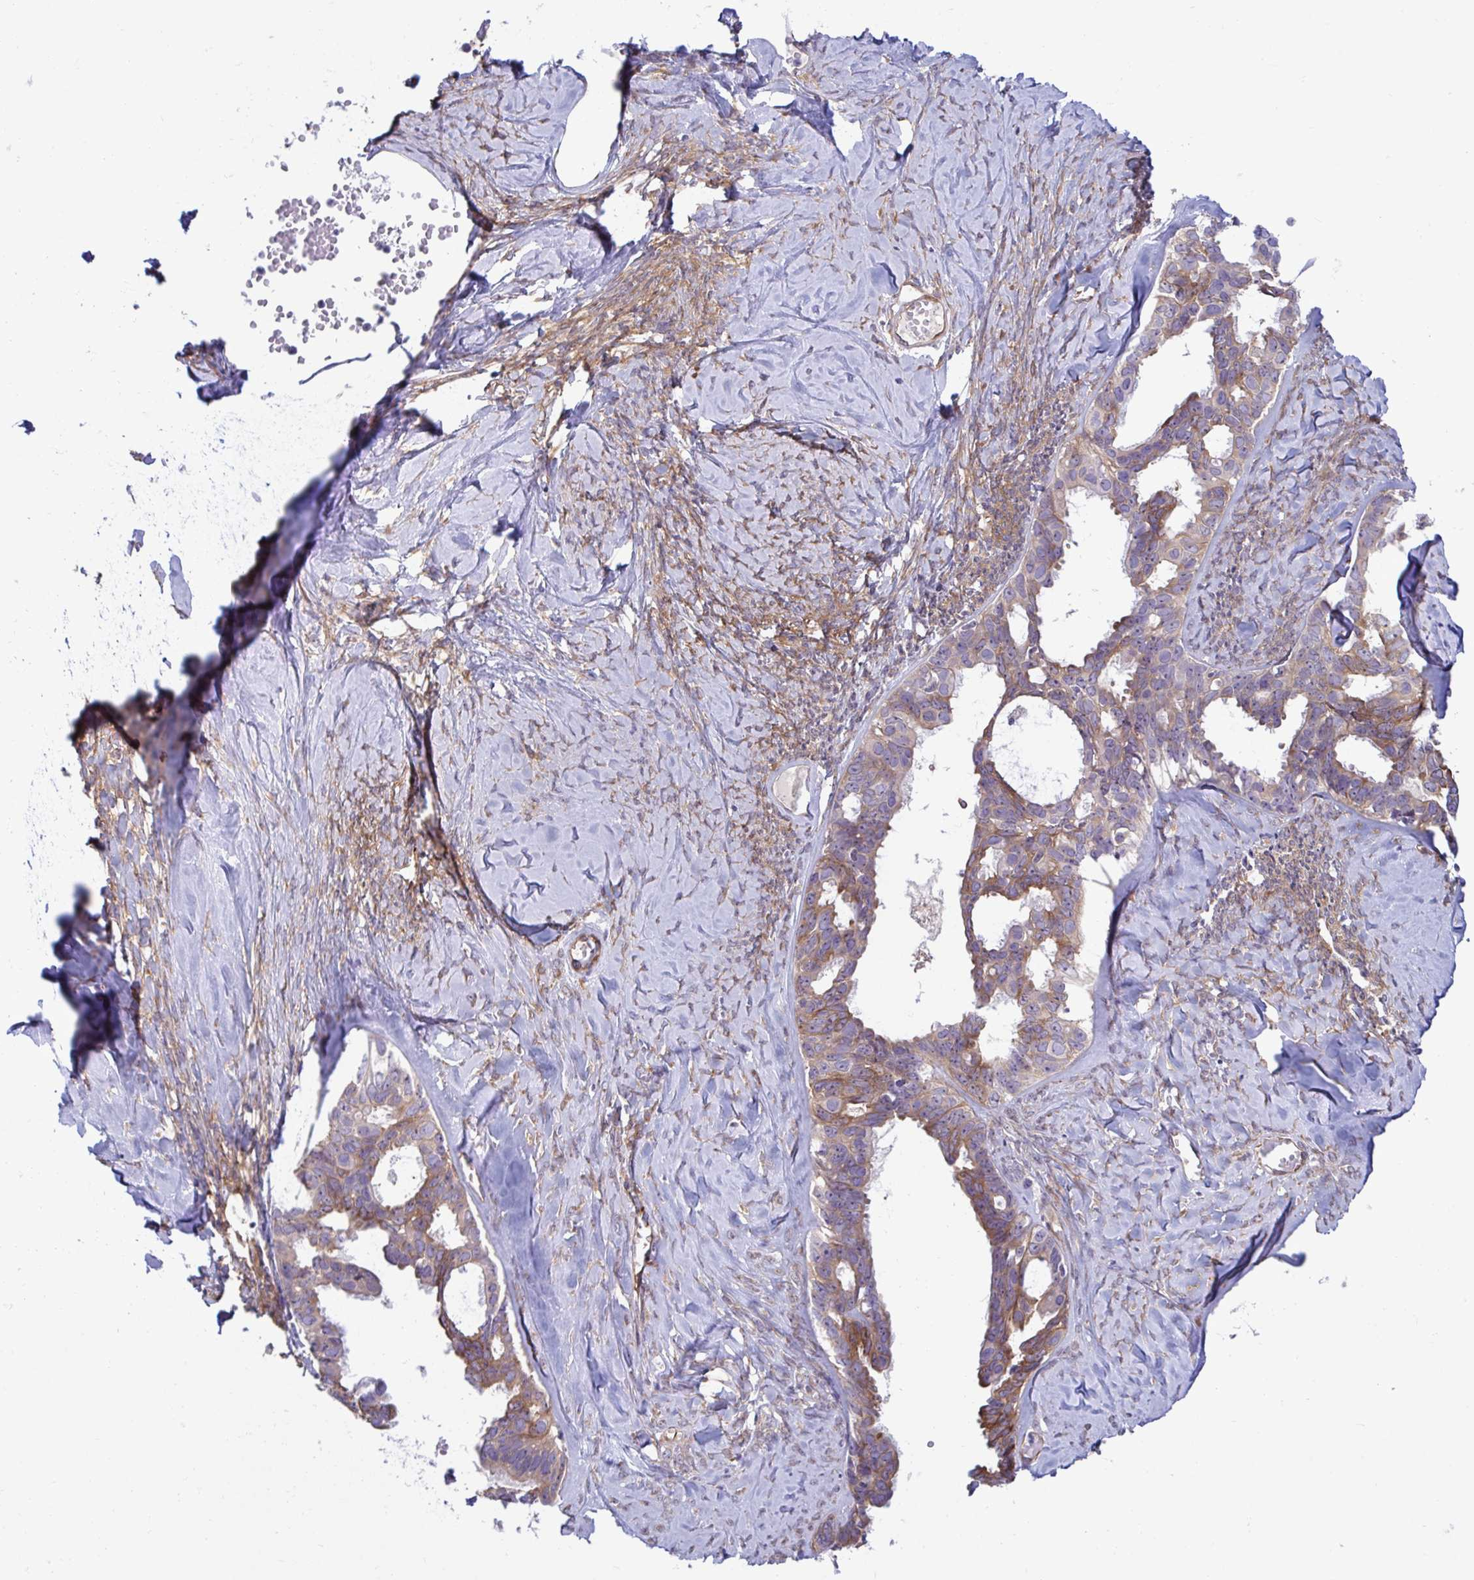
{"staining": {"intensity": "moderate", "quantity": ">75%", "location": "cytoplasmic/membranous"}, "tissue": "ovarian cancer", "cell_type": "Tumor cells", "image_type": "cancer", "snomed": [{"axis": "morphology", "description": "Cystadenocarcinoma, serous, NOS"}, {"axis": "topography", "description": "Ovary"}], "caption": "Human ovarian cancer (serous cystadenocarcinoma) stained with a brown dye shows moderate cytoplasmic/membranous positive positivity in approximately >75% of tumor cells.", "gene": "PRRT4", "patient": {"sex": "female", "age": 69}}